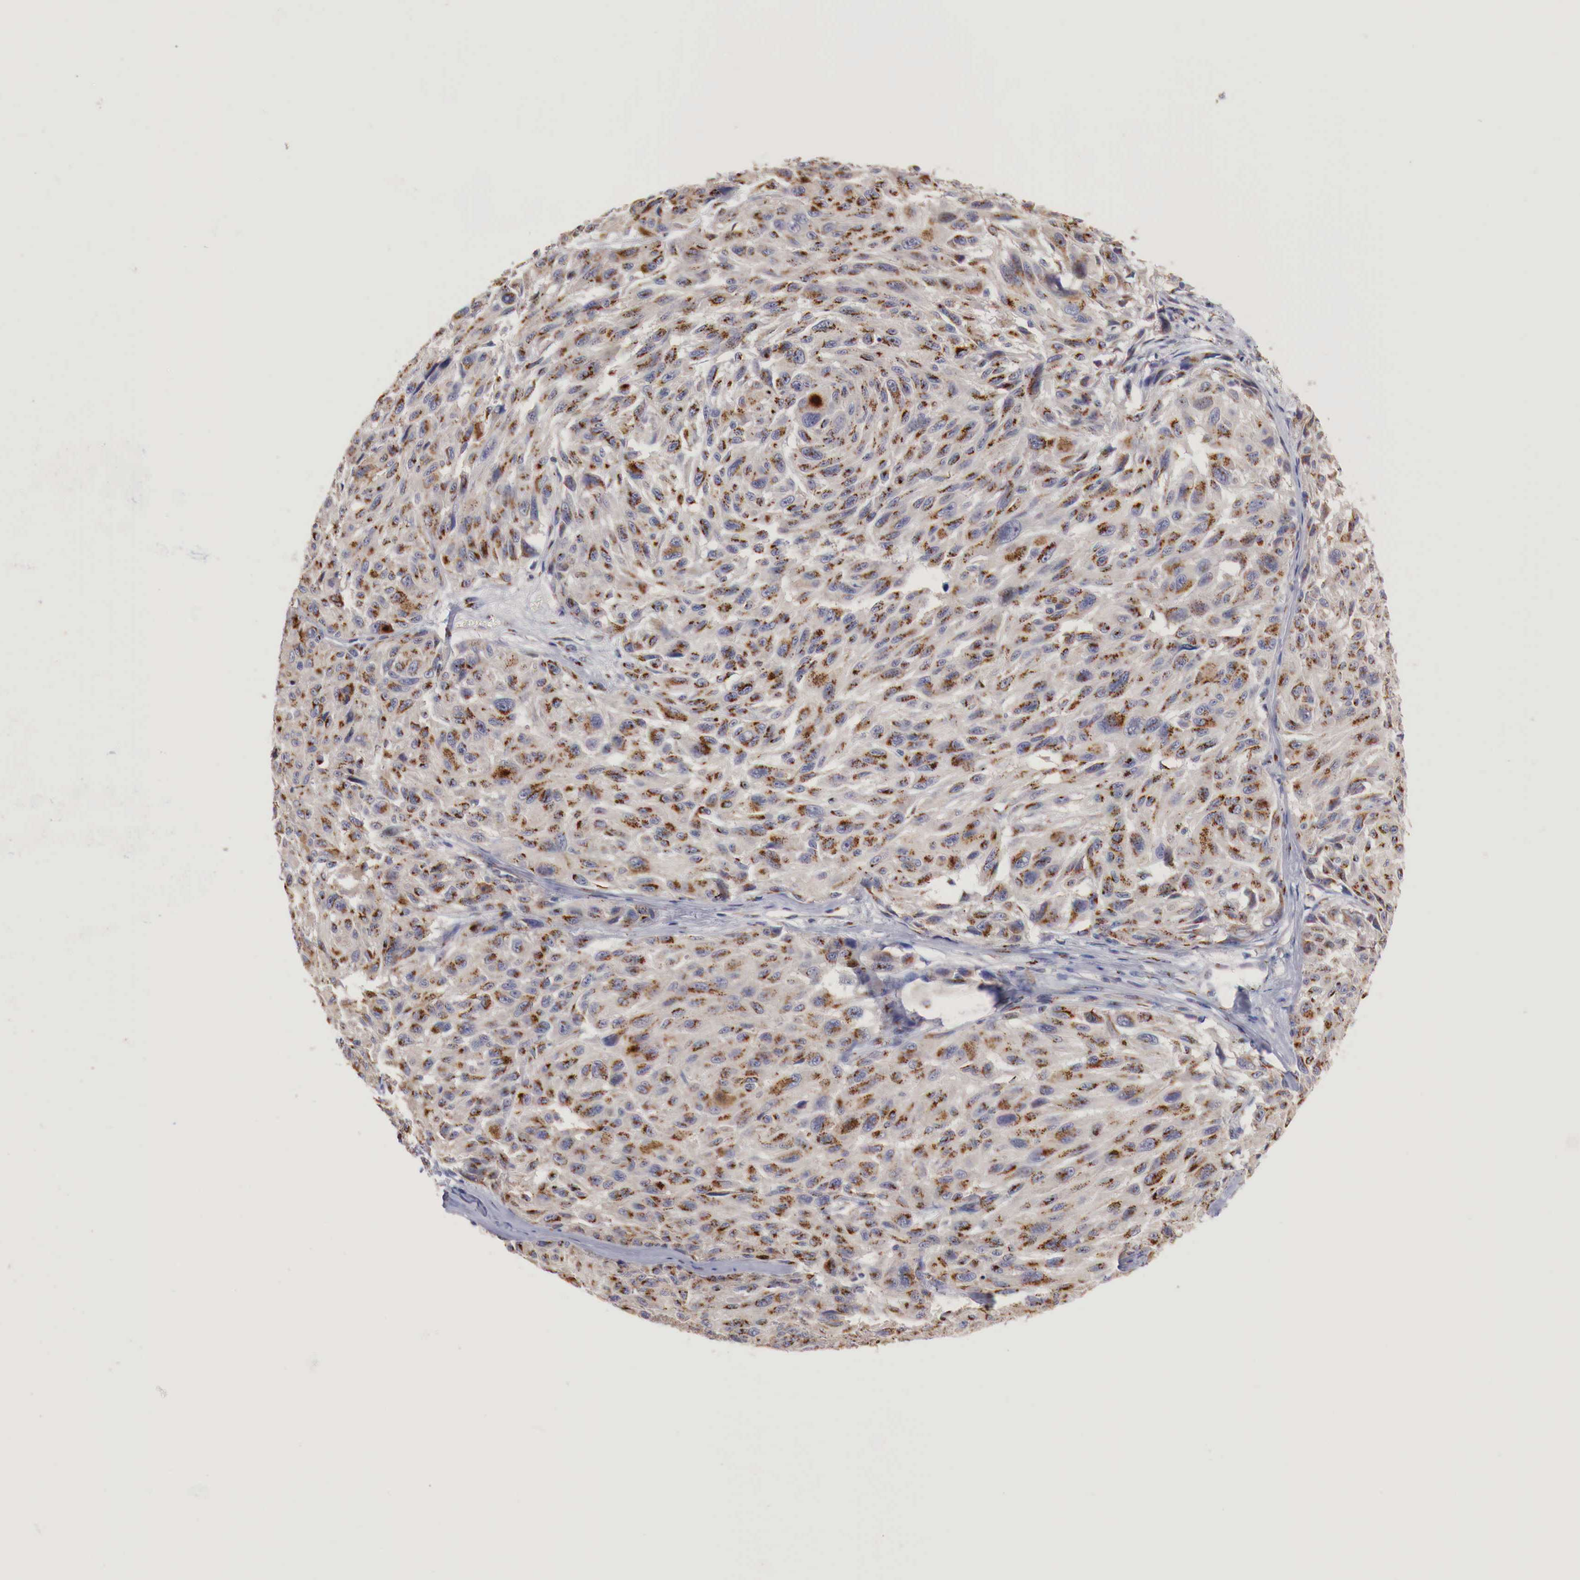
{"staining": {"intensity": "strong", "quantity": ">75%", "location": "cytoplasmic/membranous"}, "tissue": "melanoma", "cell_type": "Tumor cells", "image_type": "cancer", "snomed": [{"axis": "morphology", "description": "Malignant melanoma, NOS"}, {"axis": "topography", "description": "Skin"}], "caption": "This image demonstrates melanoma stained with immunohistochemistry to label a protein in brown. The cytoplasmic/membranous of tumor cells show strong positivity for the protein. Nuclei are counter-stained blue.", "gene": "SYAP1", "patient": {"sex": "male", "age": 70}}